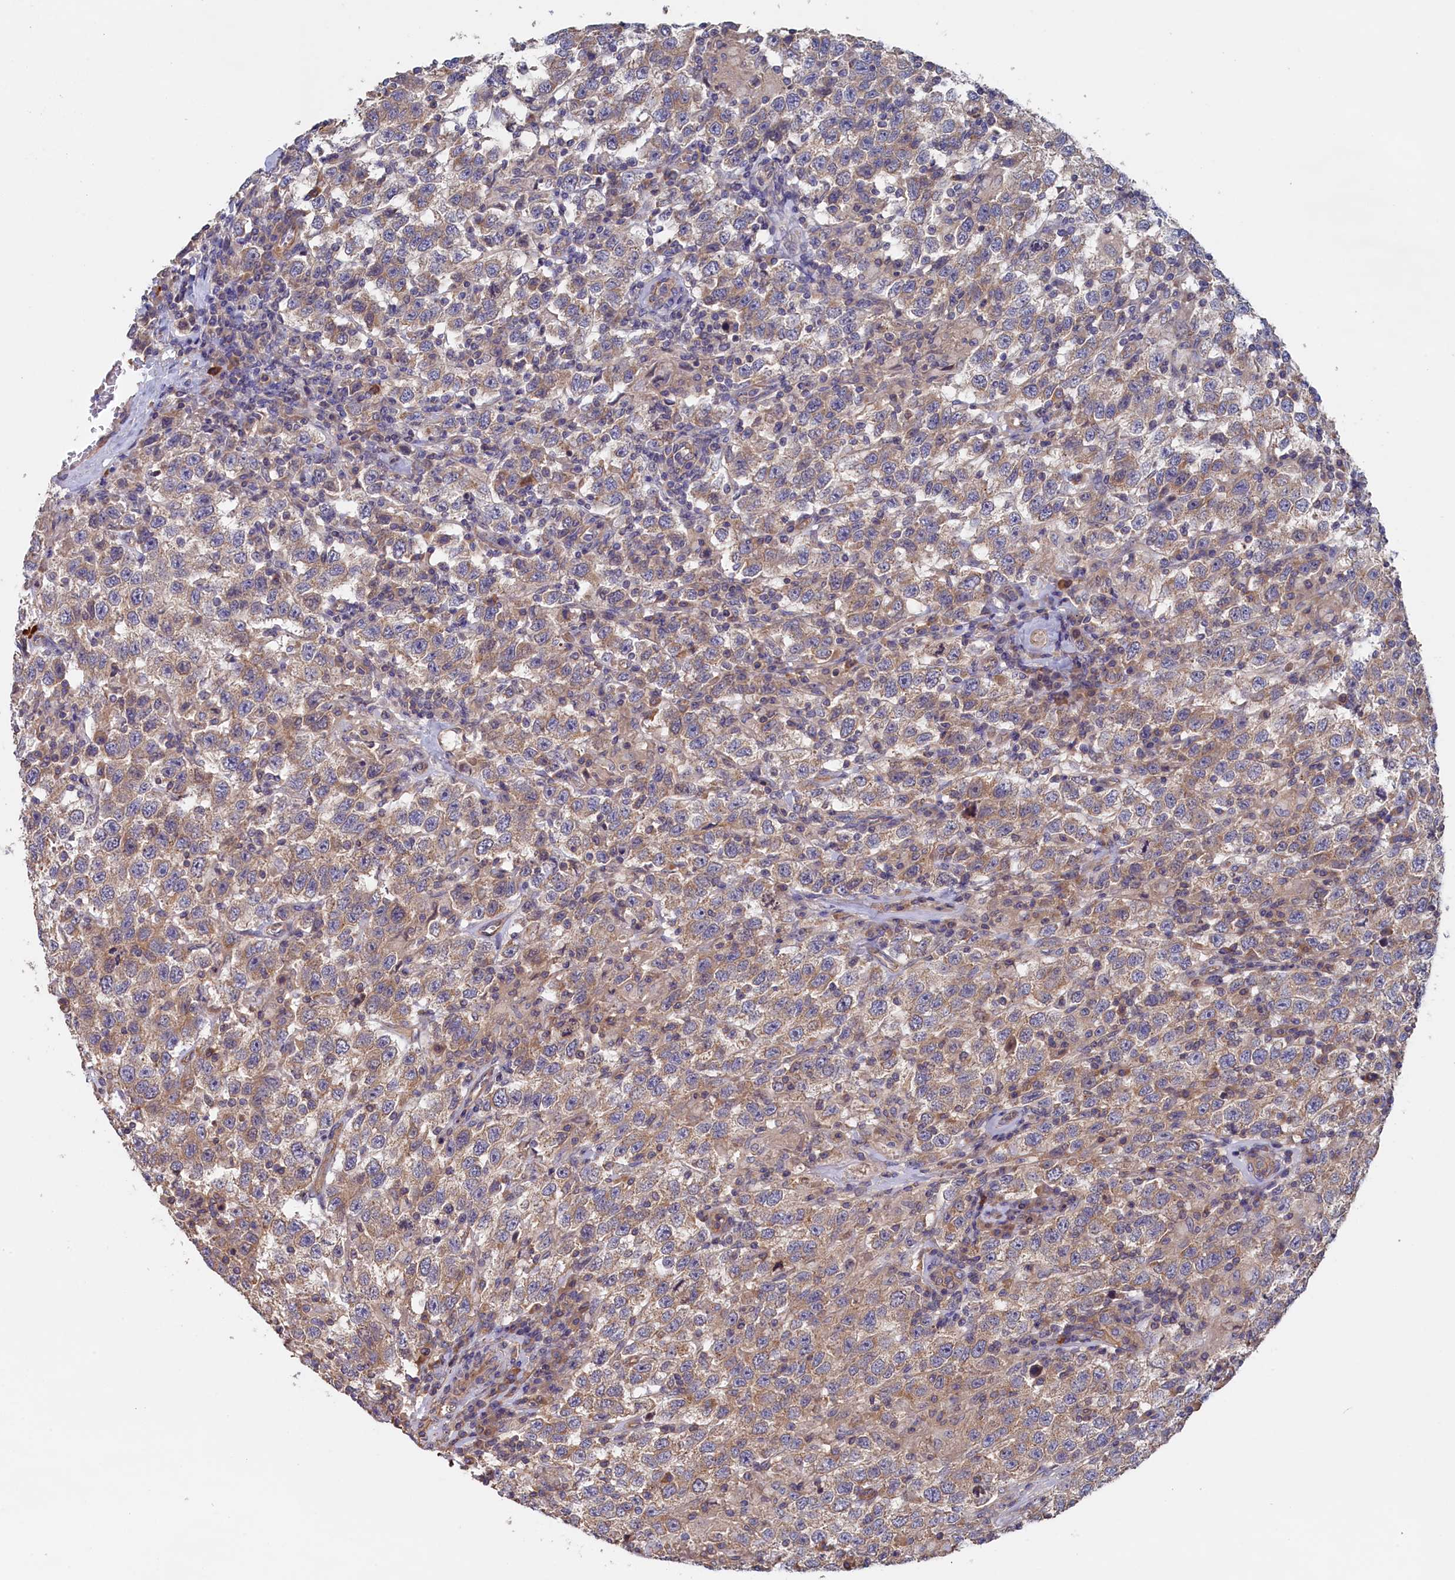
{"staining": {"intensity": "moderate", "quantity": "<25%", "location": "cytoplasmic/membranous"}, "tissue": "testis cancer", "cell_type": "Tumor cells", "image_type": "cancer", "snomed": [{"axis": "morphology", "description": "Seminoma, NOS"}, {"axis": "topography", "description": "Testis"}], "caption": "An IHC histopathology image of neoplastic tissue is shown. Protein staining in brown highlights moderate cytoplasmic/membranous positivity in seminoma (testis) within tumor cells.", "gene": "ANKRD2", "patient": {"sex": "male", "age": 41}}